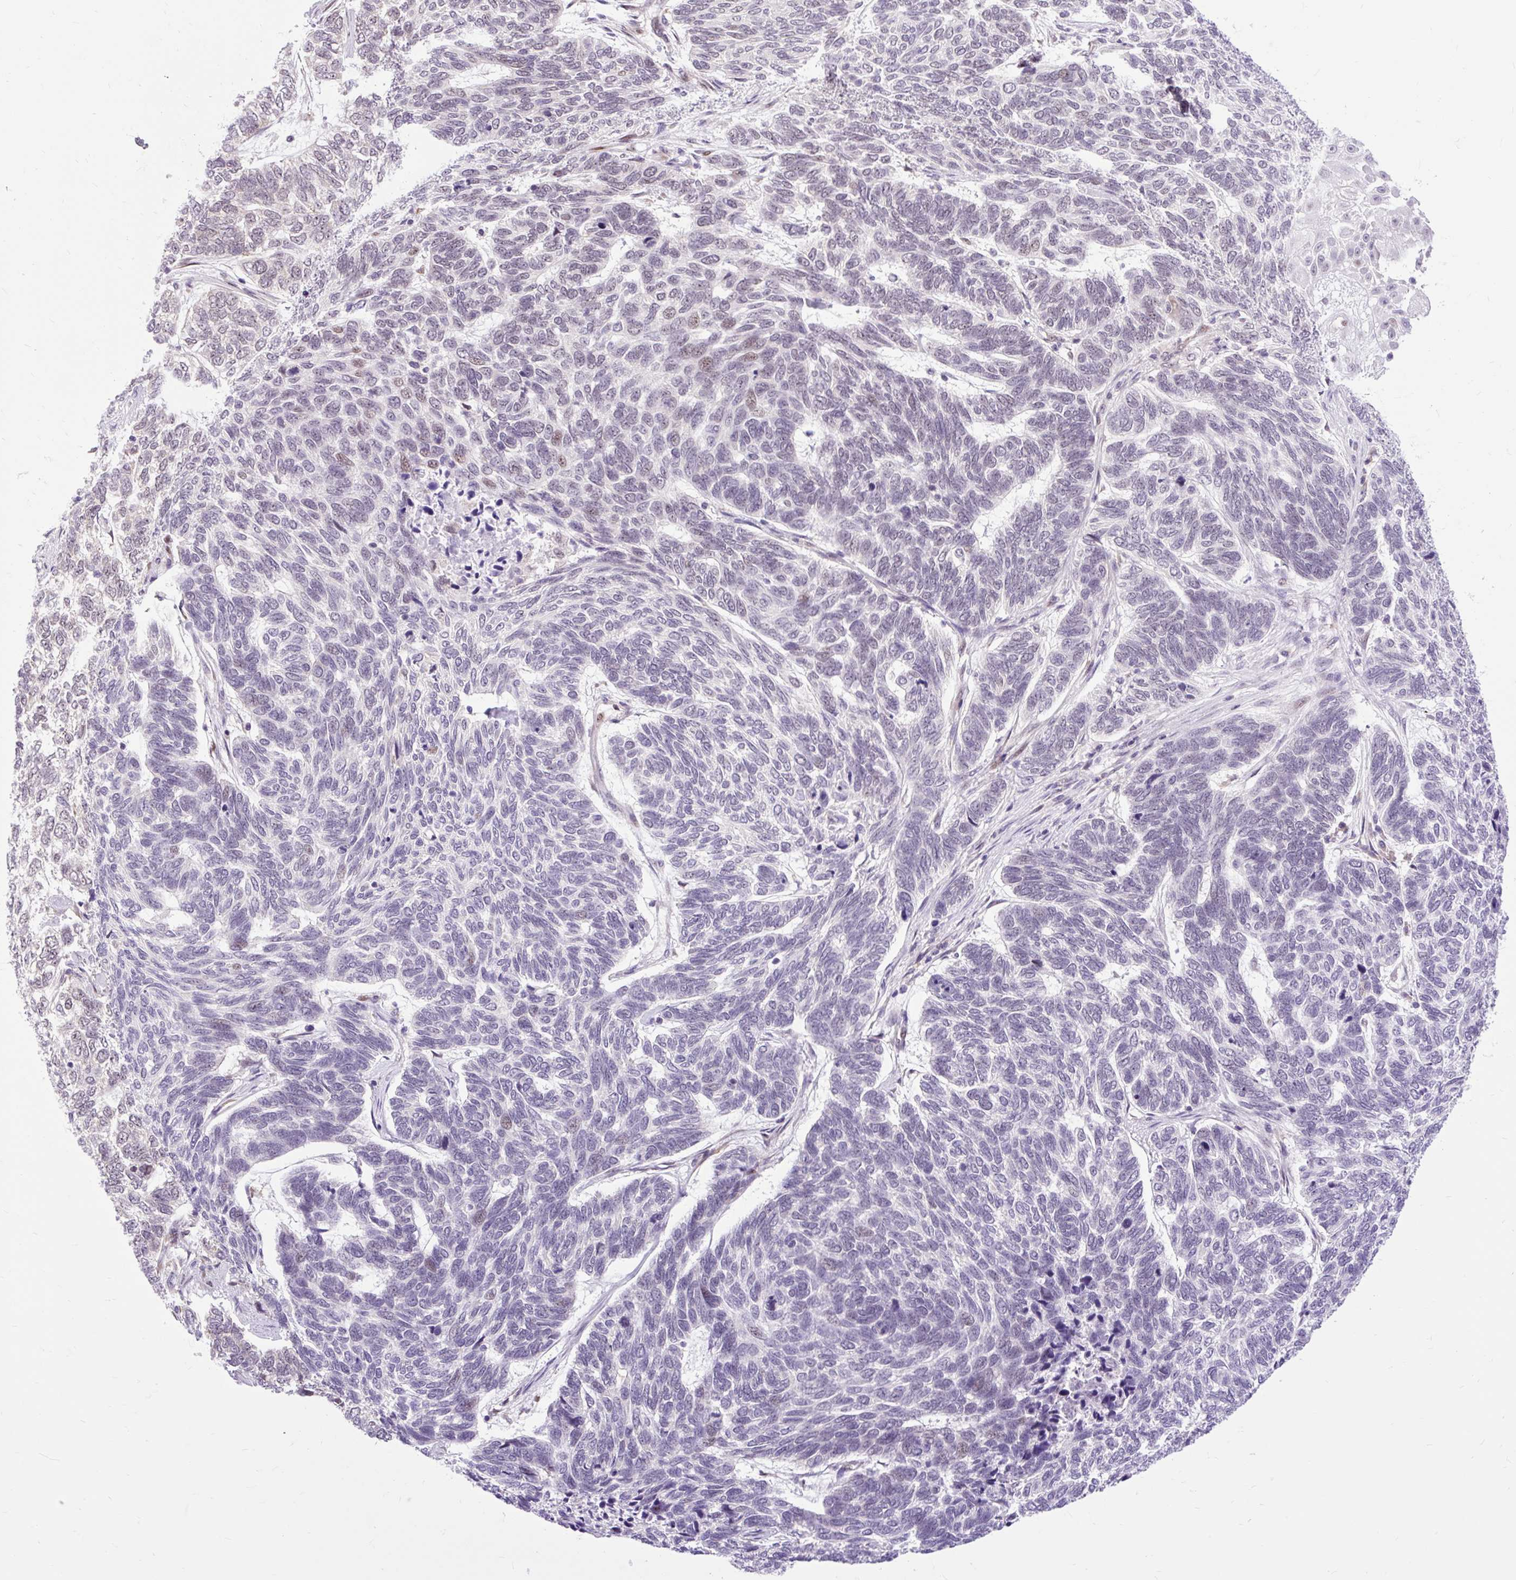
{"staining": {"intensity": "weak", "quantity": "<25%", "location": "nuclear"}, "tissue": "skin cancer", "cell_type": "Tumor cells", "image_type": "cancer", "snomed": [{"axis": "morphology", "description": "Basal cell carcinoma"}, {"axis": "topography", "description": "Skin"}], "caption": "There is no significant expression in tumor cells of skin cancer. (DAB (3,3'-diaminobenzidine) IHC with hematoxylin counter stain).", "gene": "CLK2", "patient": {"sex": "female", "age": 65}}